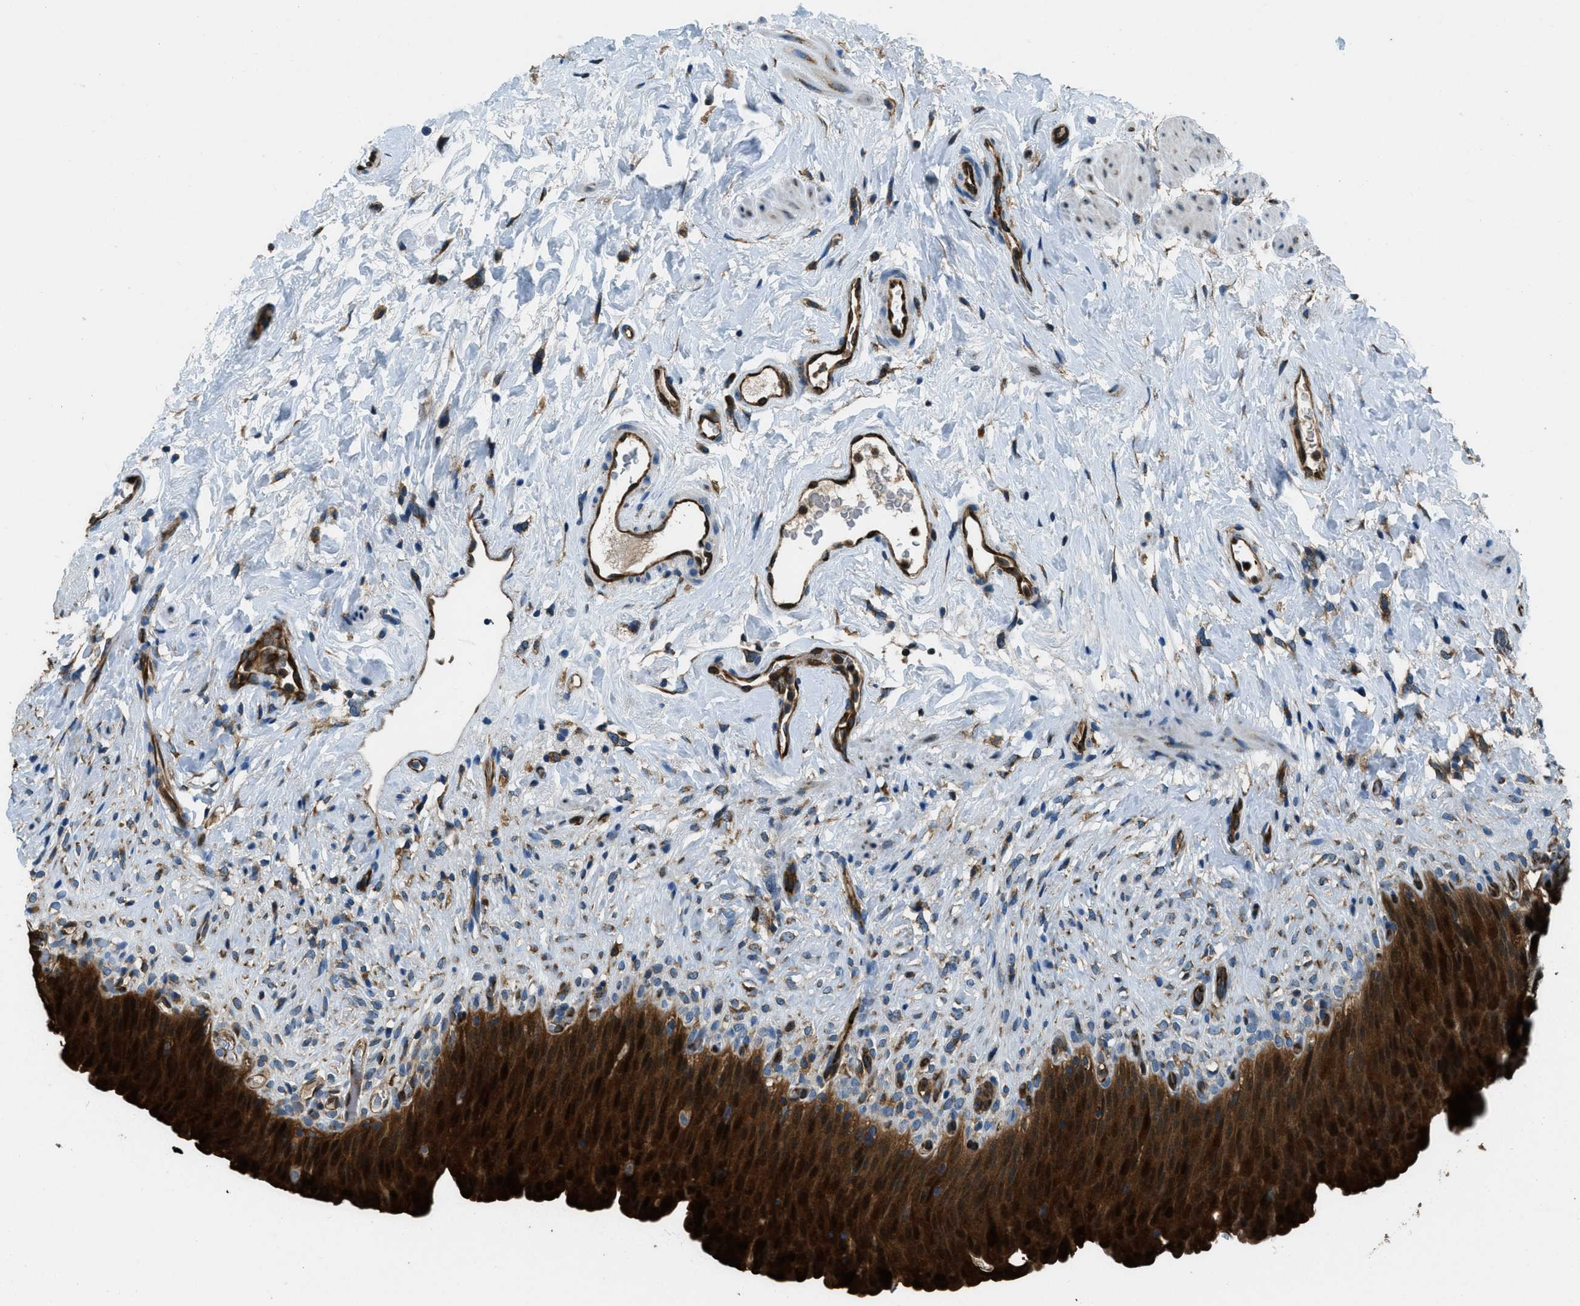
{"staining": {"intensity": "strong", "quantity": ">75%", "location": "cytoplasmic/membranous"}, "tissue": "urinary bladder", "cell_type": "Urothelial cells", "image_type": "normal", "snomed": [{"axis": "morphology", "description": "Normal tissue, NOS"}, {"axis": "topography", "description": "Urinary bladder"}], "caption": "Benign urinary bladder shows strong cytoplasmic/membranous positivity in about >75% of urothelial cells.", "gene": "GIMAP8", "patient": {"sex": "female", "age": 79}}